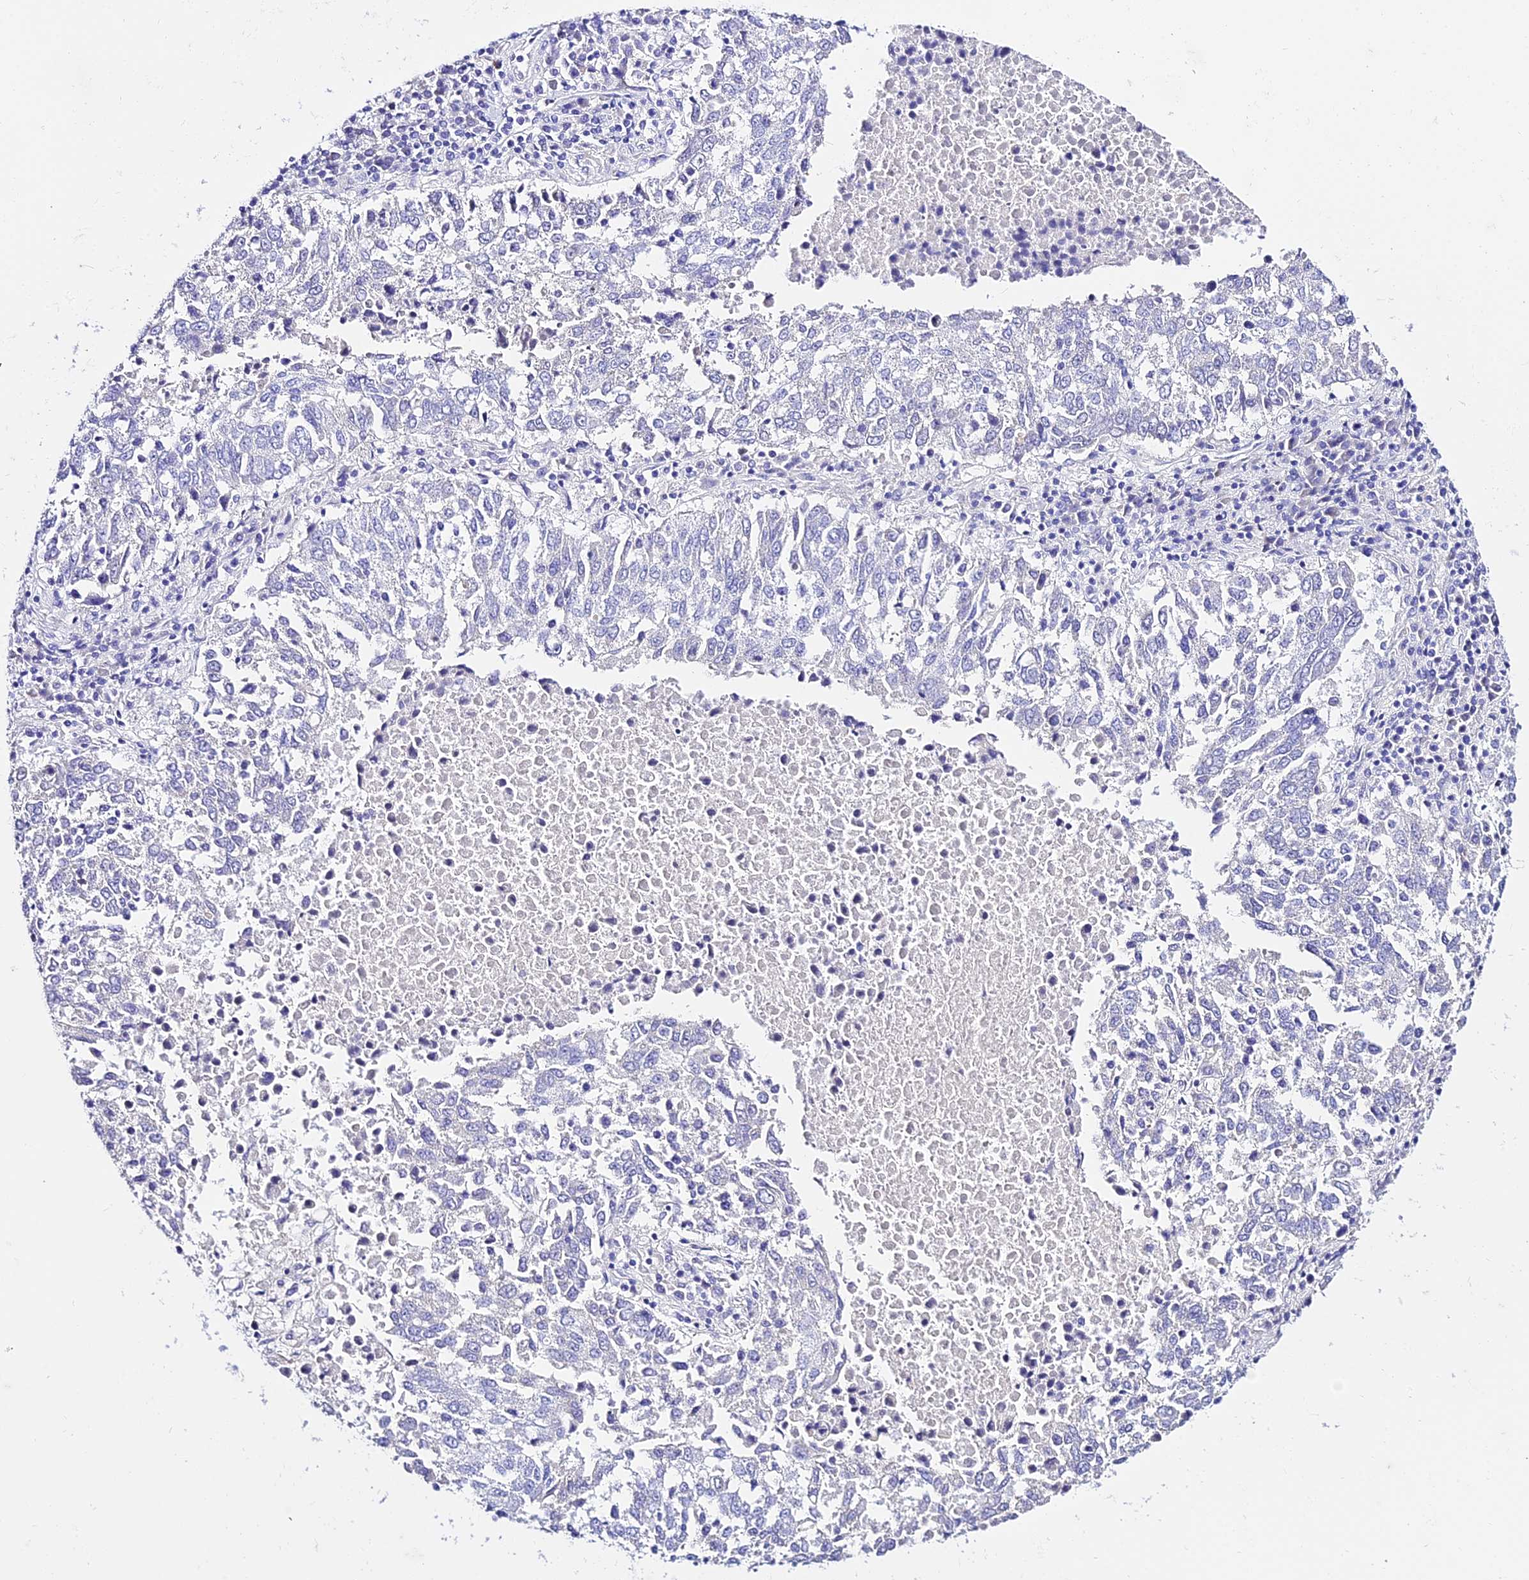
{"staining": {"intensity": "negative", "quantity": "none", "location": "none"}, "tissue": "lung cancer", "cell_type": "Tumor cells", "image_type": "cancer", "snomed": [{"axis": "morphology", "description": "Squamous cell carcinoma, NOS"}, {"axis": "topography", "description": "Lung"}], "caption": "Lung squamous cell carcinoma was stained to show a protein in brown. There is no significant expression in tumor cells.", "gene": "DEFB106A", "patient": {"sex": "male", "age": 73}}